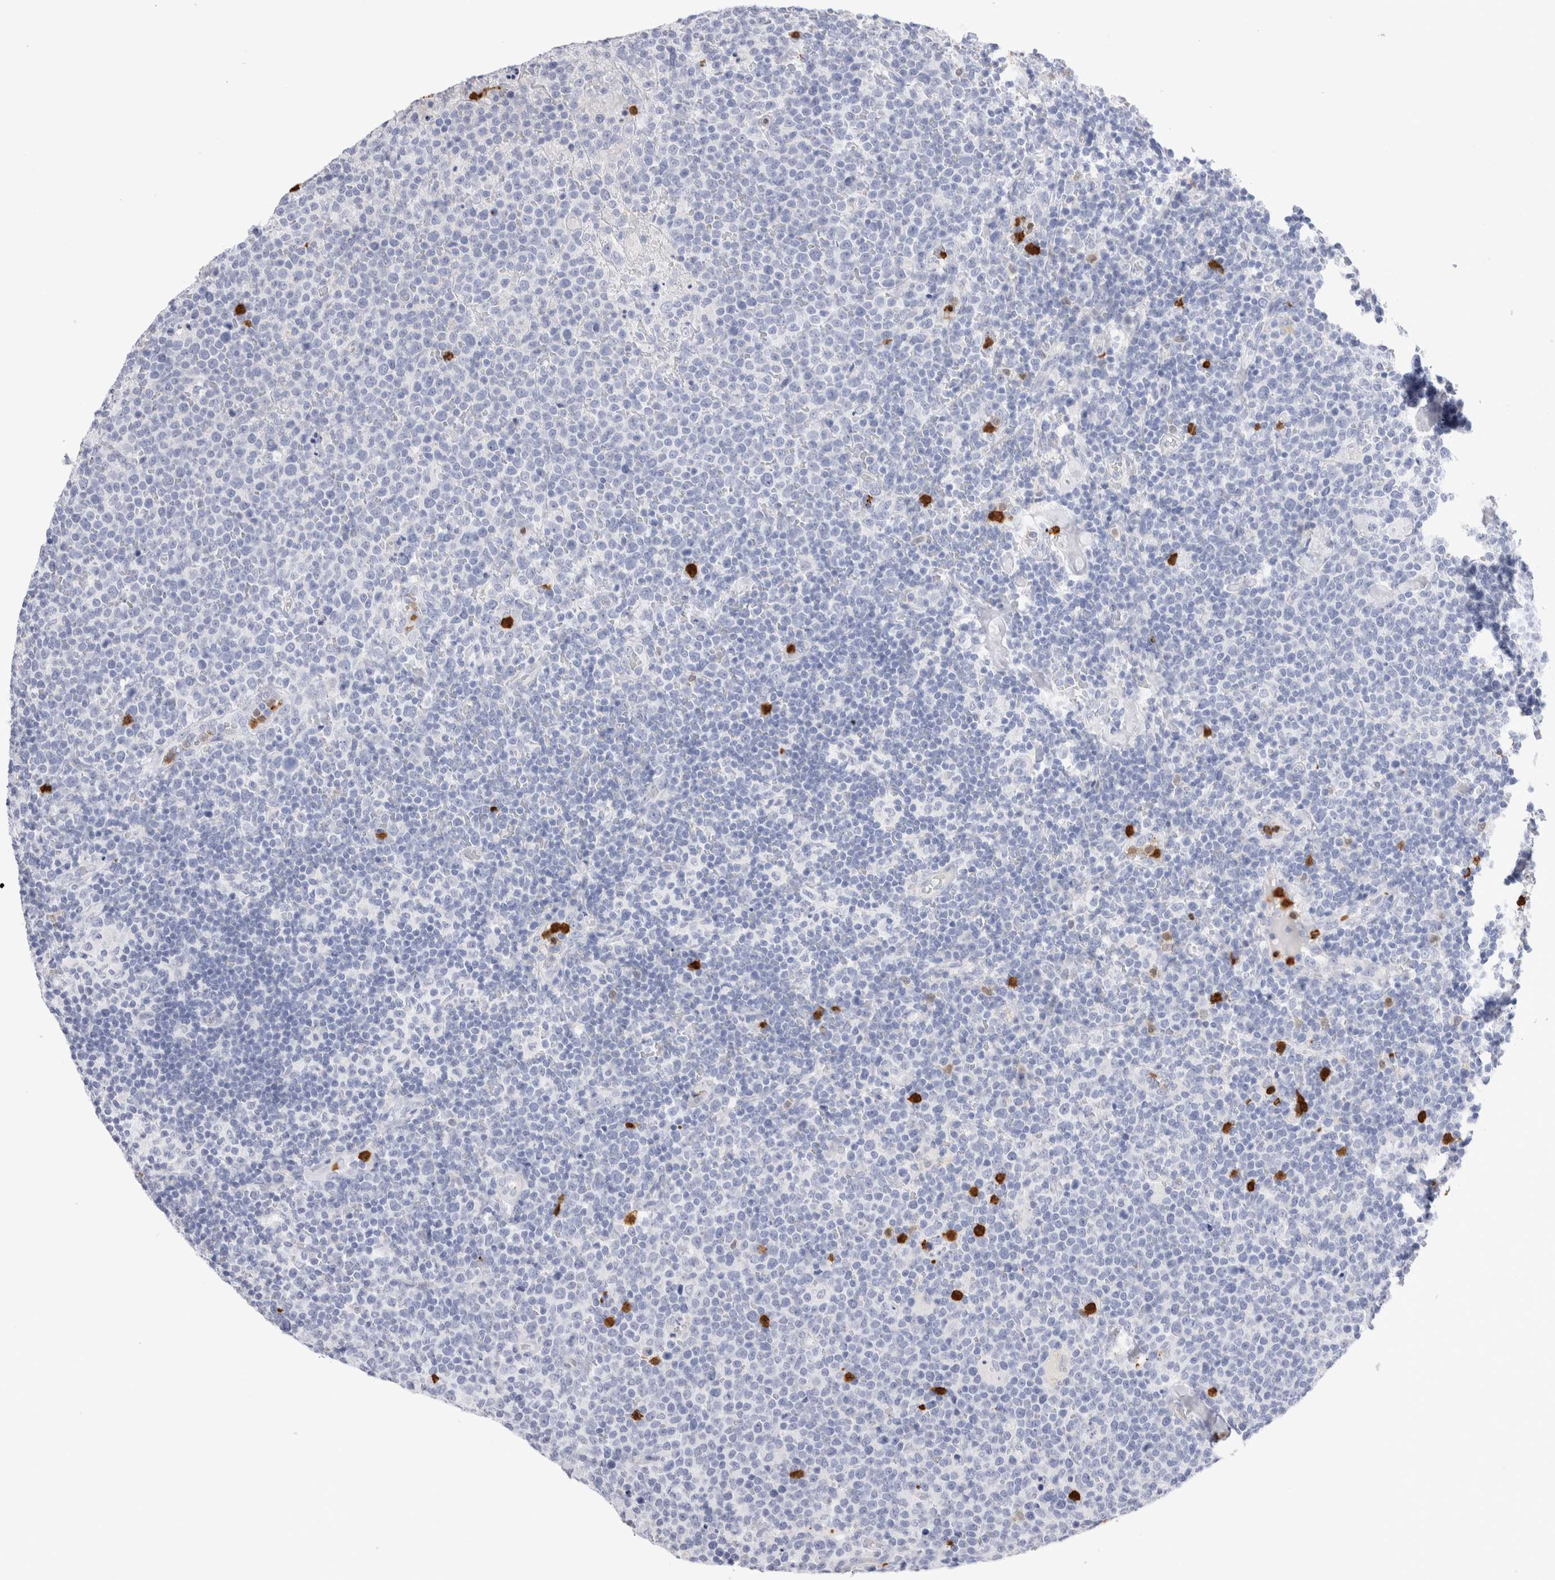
{"staining": {"intensity": "negative", "quantity": "none", "location": "none"}, "tissue": "lymphoma", "cell_type": "Tumor cells", "image_type": "cancer", "snomed": [{"axis": "morphology", "description": "Malignant lymphoma, non-Hodgkin's type, High grade"}, {"axis": "topography", "description": "Lymph node"}], "caption": "The immunohistochemistry image has no significant staining in tumor cells of high-grade malignant lymphoma, non-Hodgkin's type tissue.", "gene": "SLC10A5", "patient": {"sex": "male", "age": 61}}